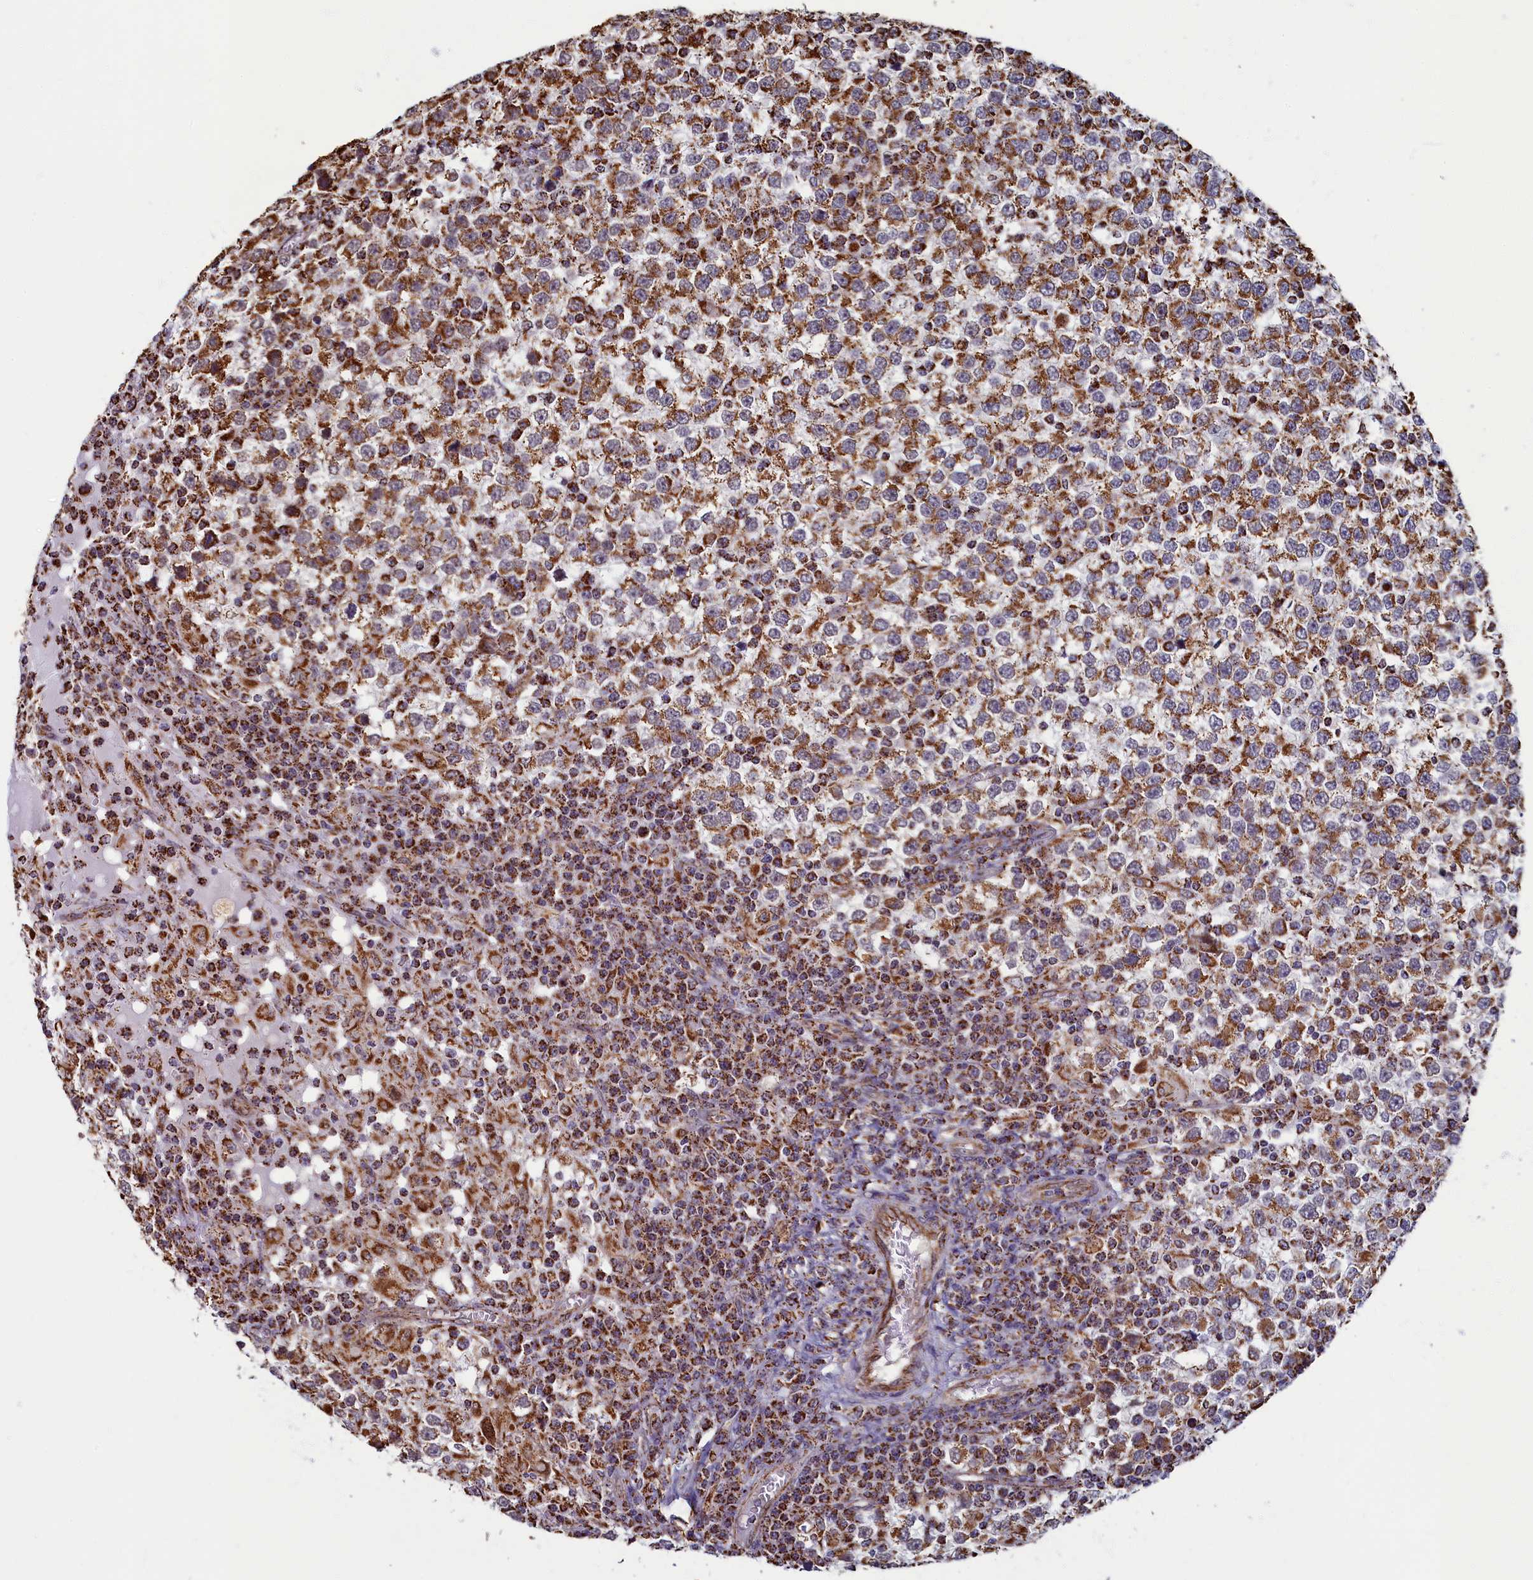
{"staining": {"intensity": "moderate", "quantity": ">75%", "location": "cytoplasmic/membranous"}, "tissue": "testis cancer", "cell_type": "Tumor cells", "image_type": "cancer", "snomed": [{"axis": "morphology", "description": "Seminoma, NOS"}, {"axis": "topography", "description": "Testis"}], "caption": "Brown immunohistochemical staining in testis seminoma demonstrates moderate cytoplasmic/membranous staining in approximately >75% of tumor cells.", "gene": "SPR", "patient": {"sex": "male", "age": 65}}